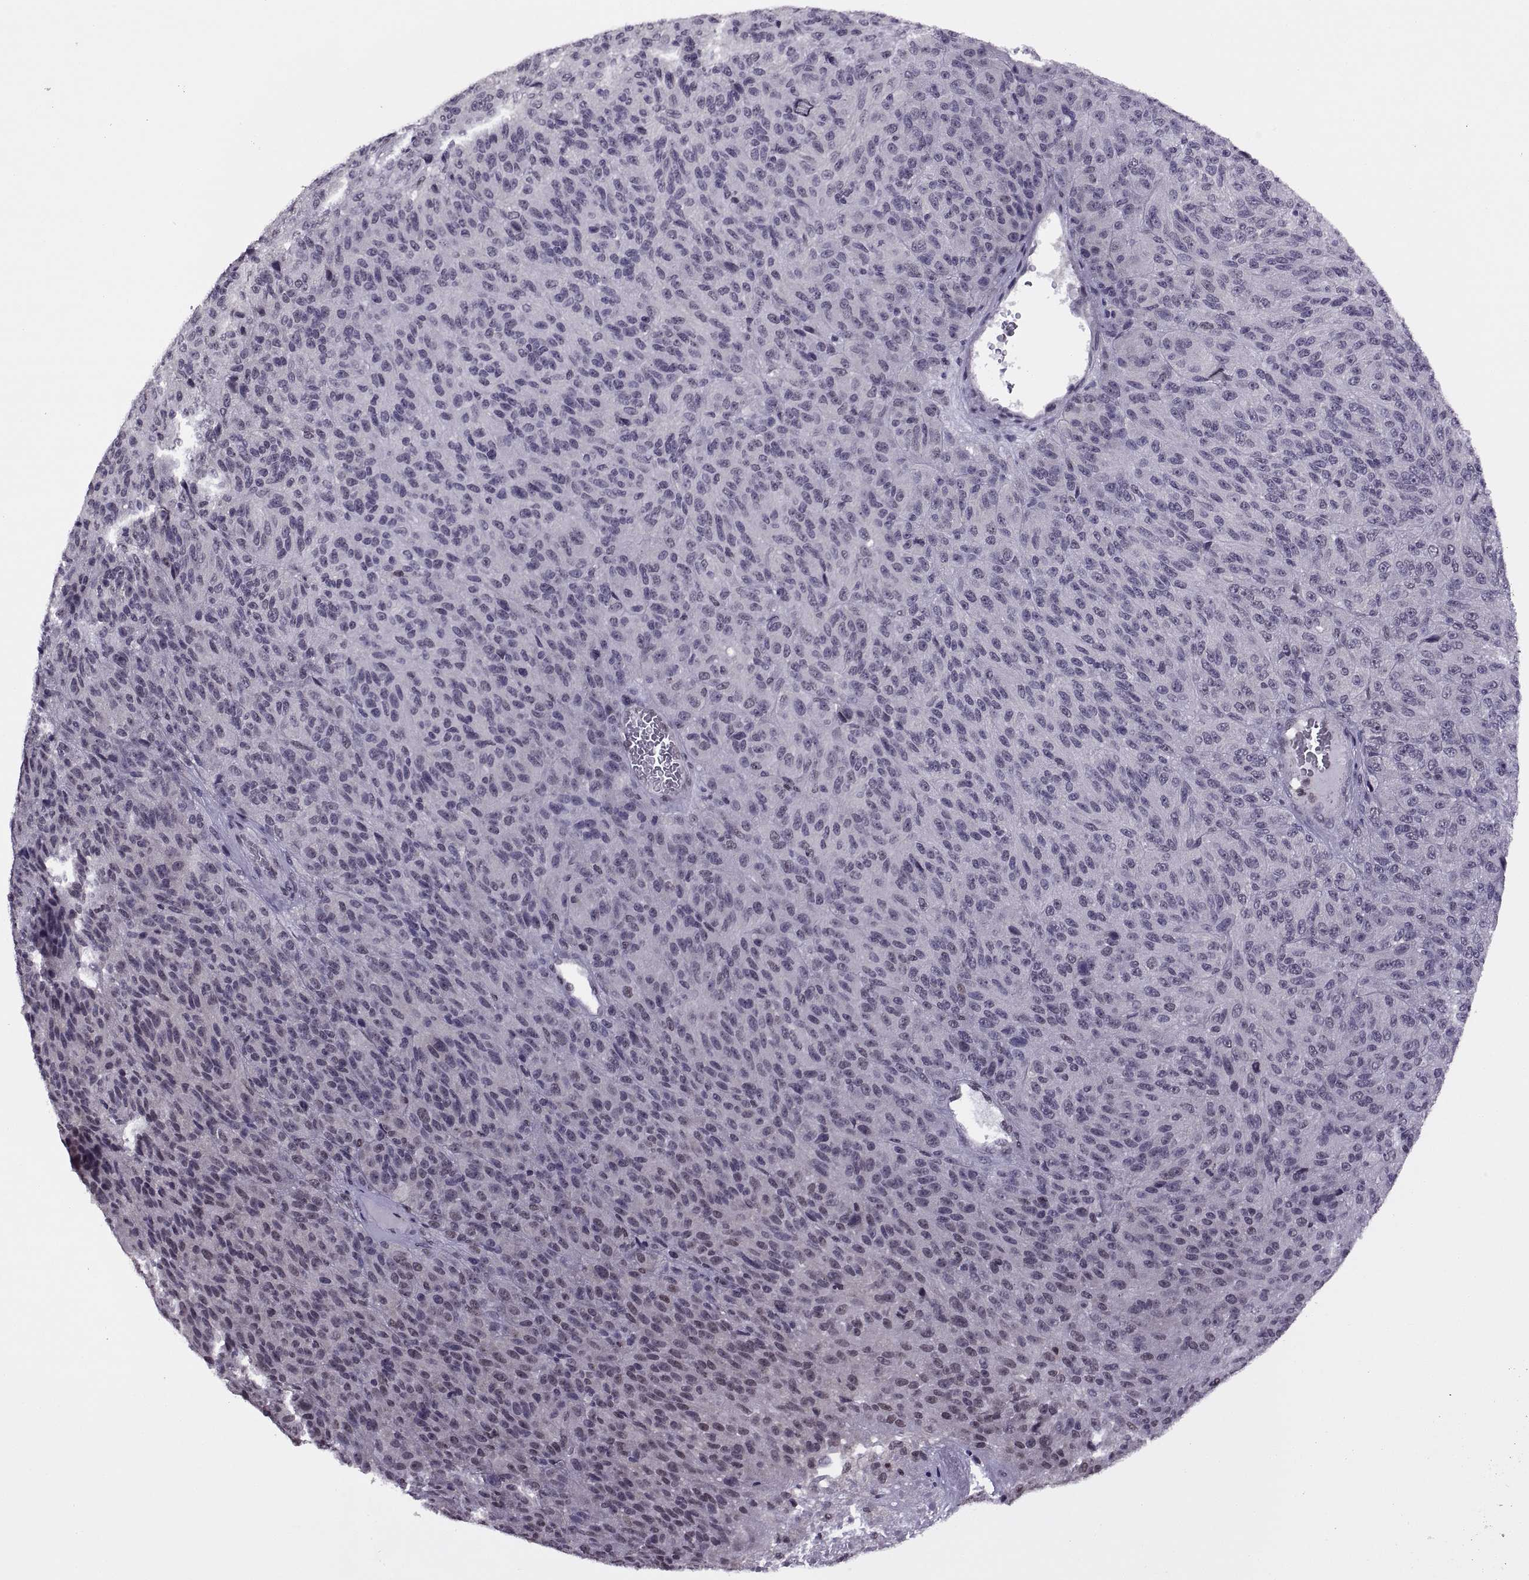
{"staining": {"intensity": "negative", "quantity": "none", "location": "none"}, "tissue": "melanoma", "cell_type": "Tumor cells", "image_type": "cancer", "snomed": [{"axis": "morphology", "description": "Malignant melanoma, Metastatic site"}, {"axis": "topography", "description": "Brain"}], "caption": "Malignant melanoma (metastatic site) was stained to show a protein in brown. There is no significant expression in tumor cells. The staining is performed using DAB (3,3'-diaminobenzidine) brown chromogen with nuclei counter-stained in using hematoxylin.", "gene": "INTS3", "patient": {"sex": "female", "age": 56}}